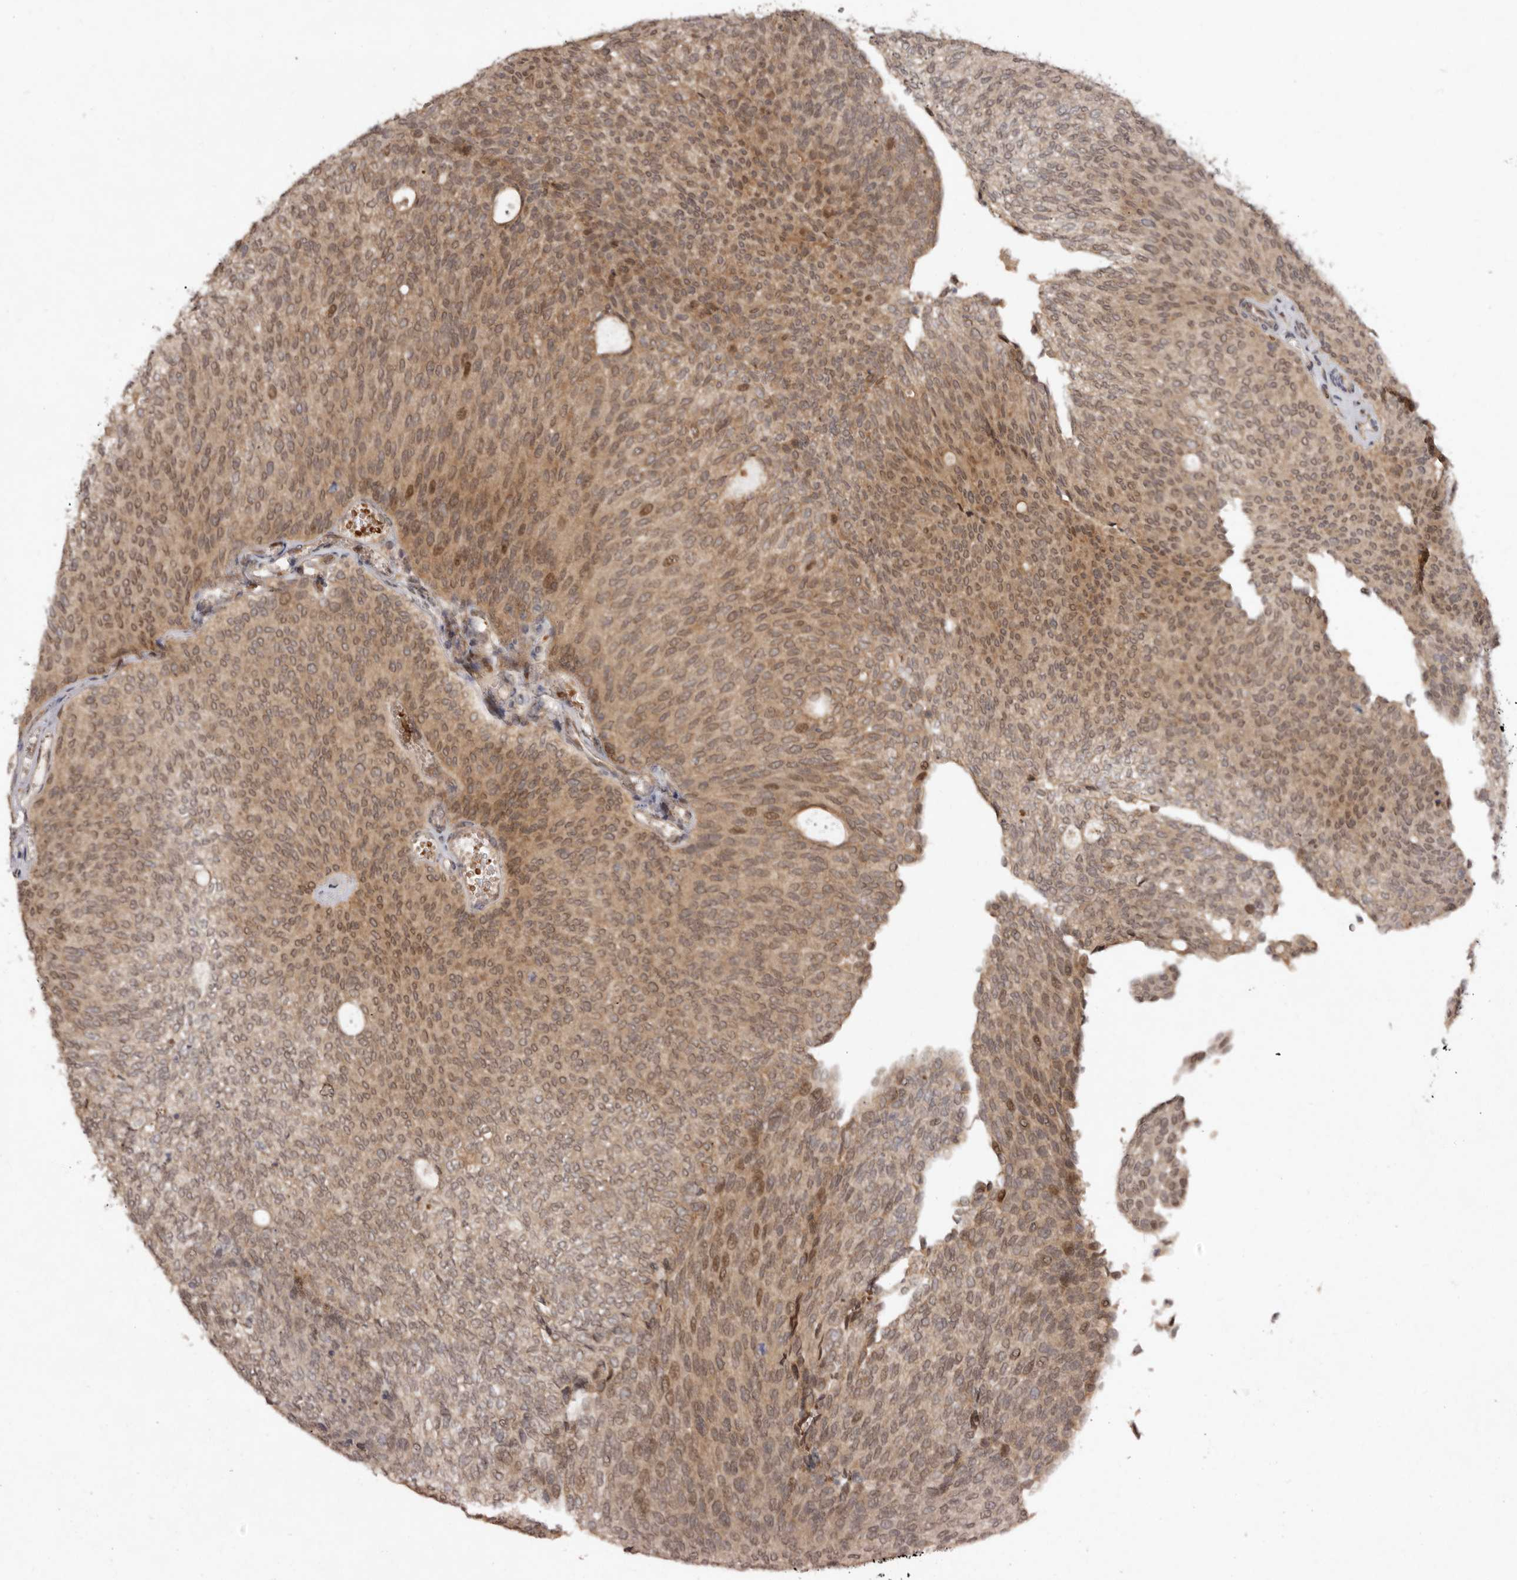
{"staining": {"intensity": "moderate", "quantity": ">75%", "location": "cytoplasmic/membranous,nuclear"}, "tissue": "urothelial cancer", "cell_type": "Tumor cells", "image_type": "cancer", "snomed": [{"axis": "morphology", "description": "Urothelial carcinoma, Low grade"}, {"axis": "topography", "description": "Urinary bladder"}], "caption": "A micrograph of urothelial carcinoma (low-grade) stained for a protein reveals moderate cytoplasmic/membranous and nuclear brown staining in tumor cells. Using DAB (brown) and hematoxylin (blue) stains, captured at high magnification using brightfield microscopy.", "gene": "ABL1", "patient": {"sex": "female", "age": 79}}